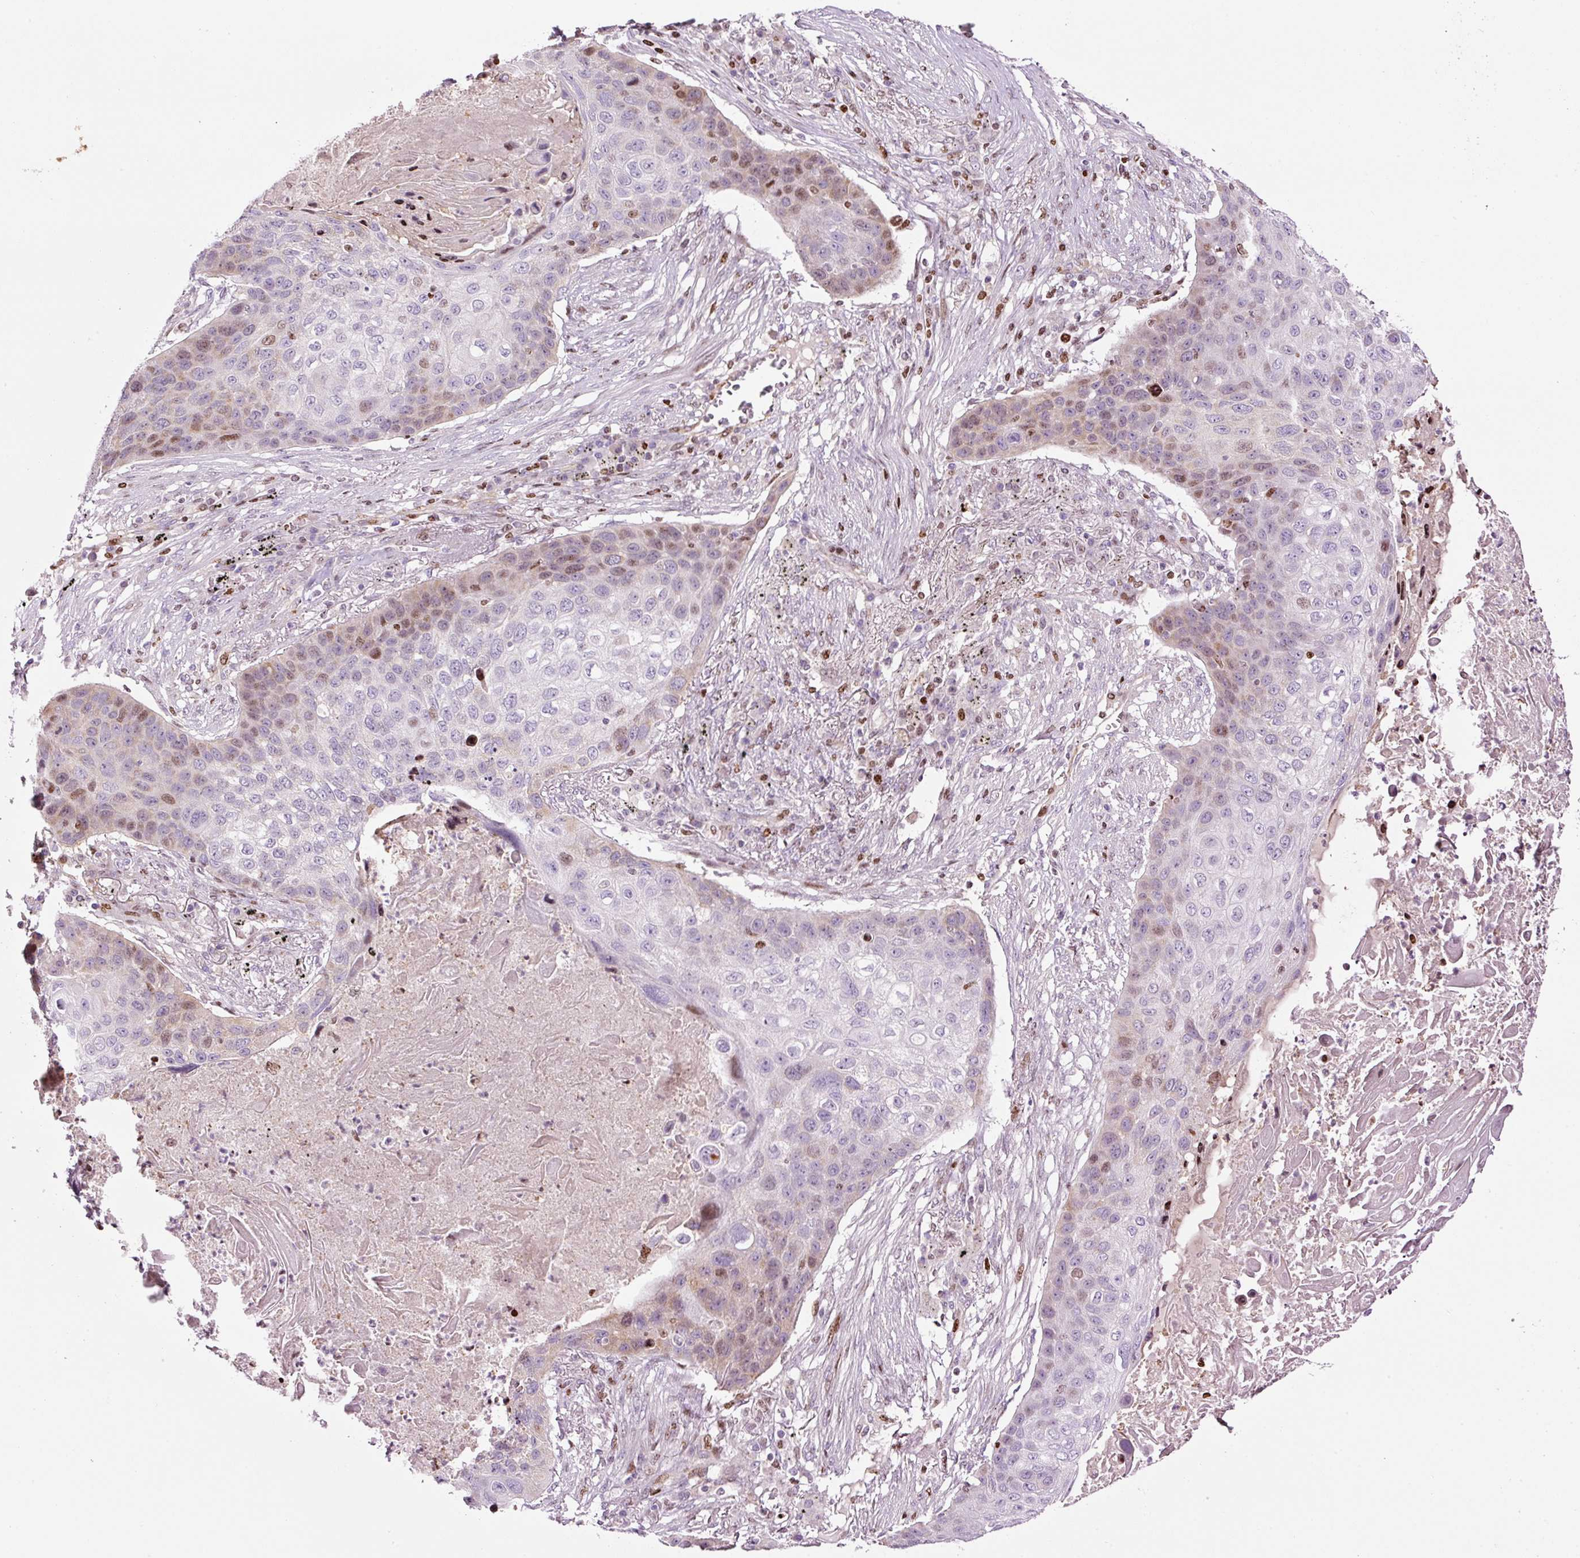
{"staining": {"intensity": "moderate", "quantity": "<25%", "location": "cytoplasmic/membranous,nuclear"}, "tissue": "lung cancer", "cell_type": "Tumor cells", "image_type": "cancer", "snomed": [{"axis": "morphology", "description": "Squamous cell carcinoma, NOS"}, {"axis": "topography", "description": "Lung"}], "caption": "The histopathology image shows immunohistochemical staining of lung cancer. There is moderate cytoplasmic/membranous and nuclear expression is present in about <25% of tumor cells.", "gene": "TMEM8B", "patient": {"sex": "female", "age": 63}}